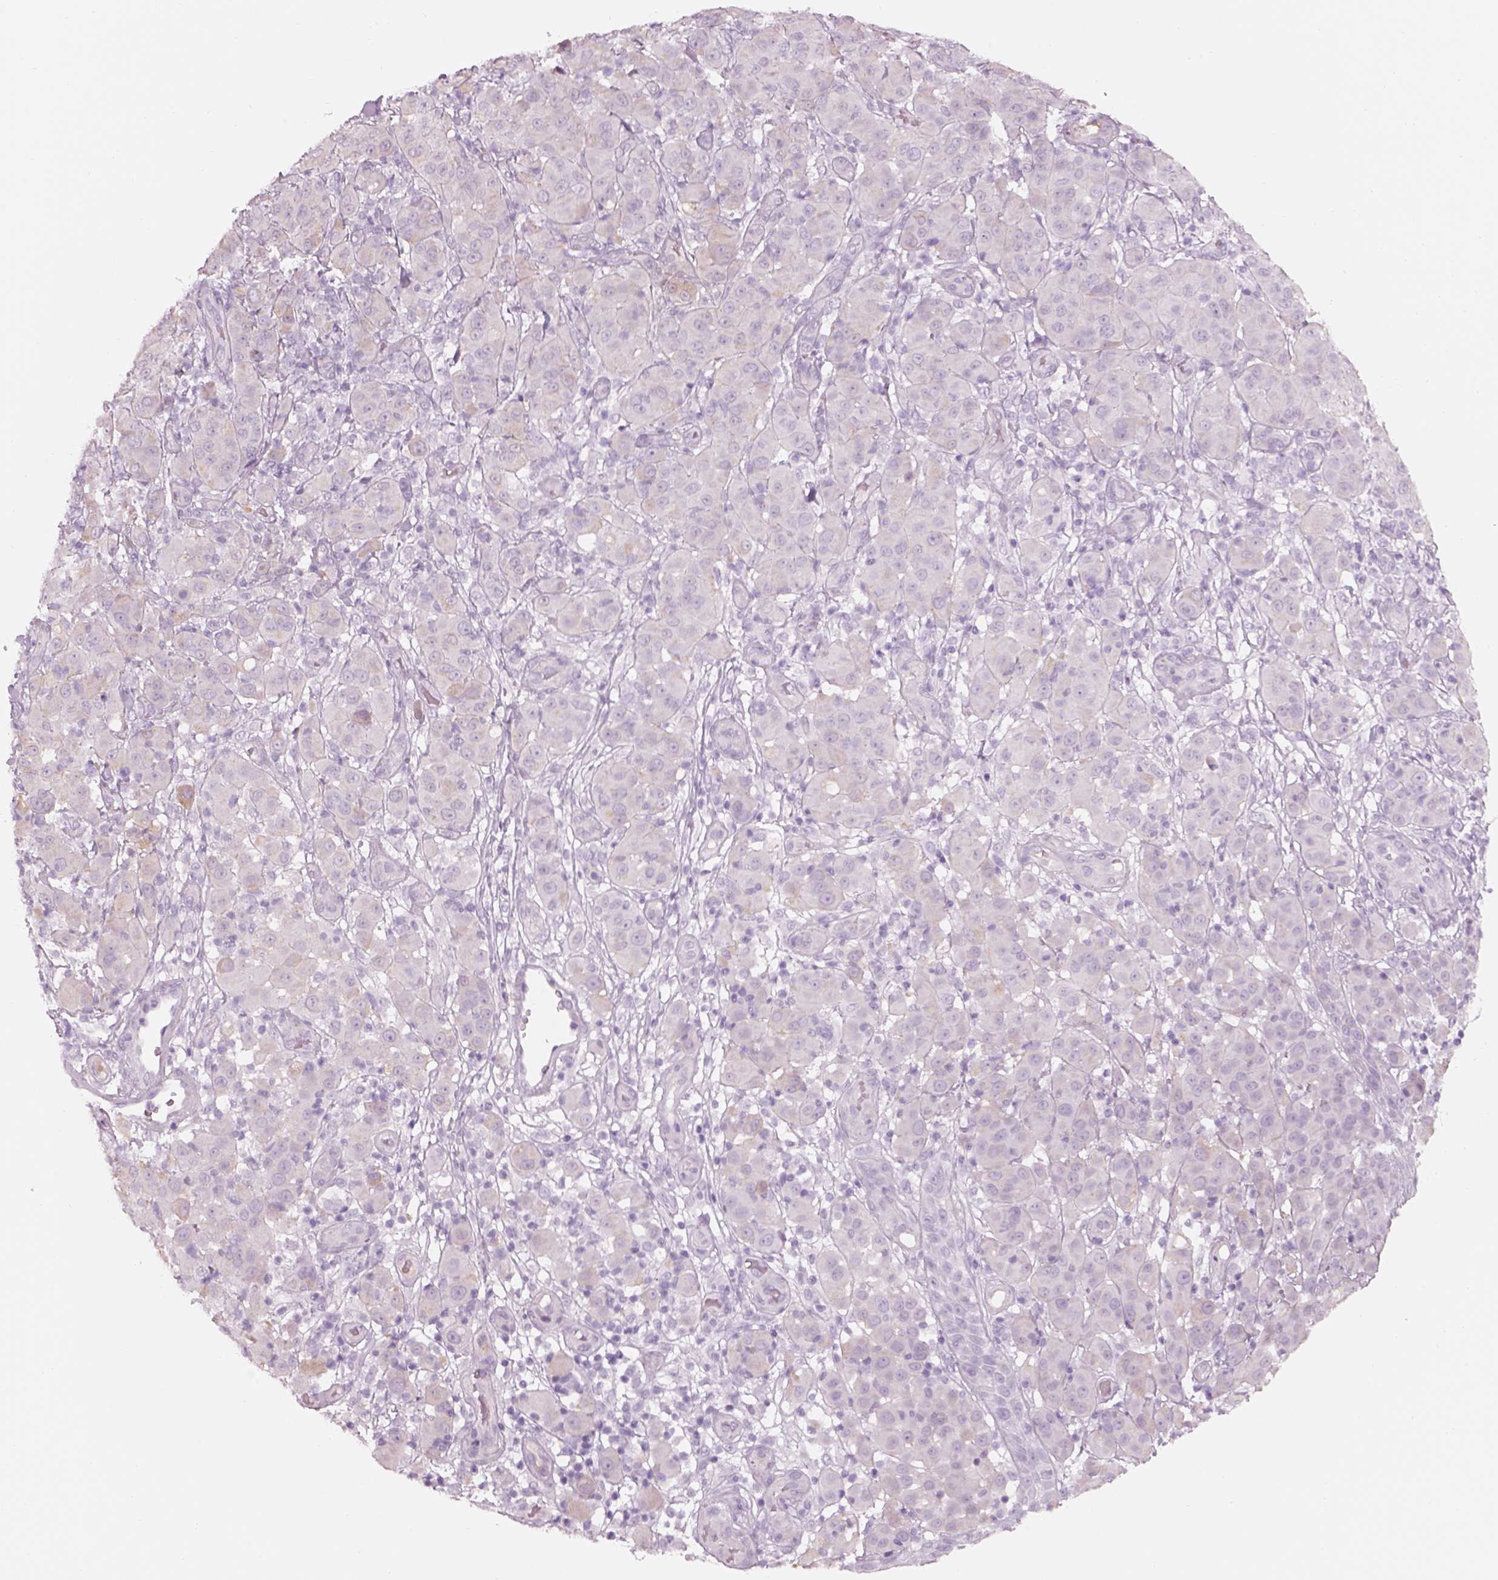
{"staining": {"intensity": "negative", "quantity": "none", "location": "none"}, "tissue": "melanoma", "cell_type": "Tumor cells", "image_type": "cancer", "snomed": [{"axis": "morphology", "description": "Malignant melanoma, NOS"}, {"axis": "topography", "description": "Skin"}], "caption": "Immunohistochemistry histopathology image of malignant melanoma stained for a protein (brown), which displays no positivity in tumor cells.", "gene": "GAS2L2", "patient": {"sex": "female", "age": 87}}